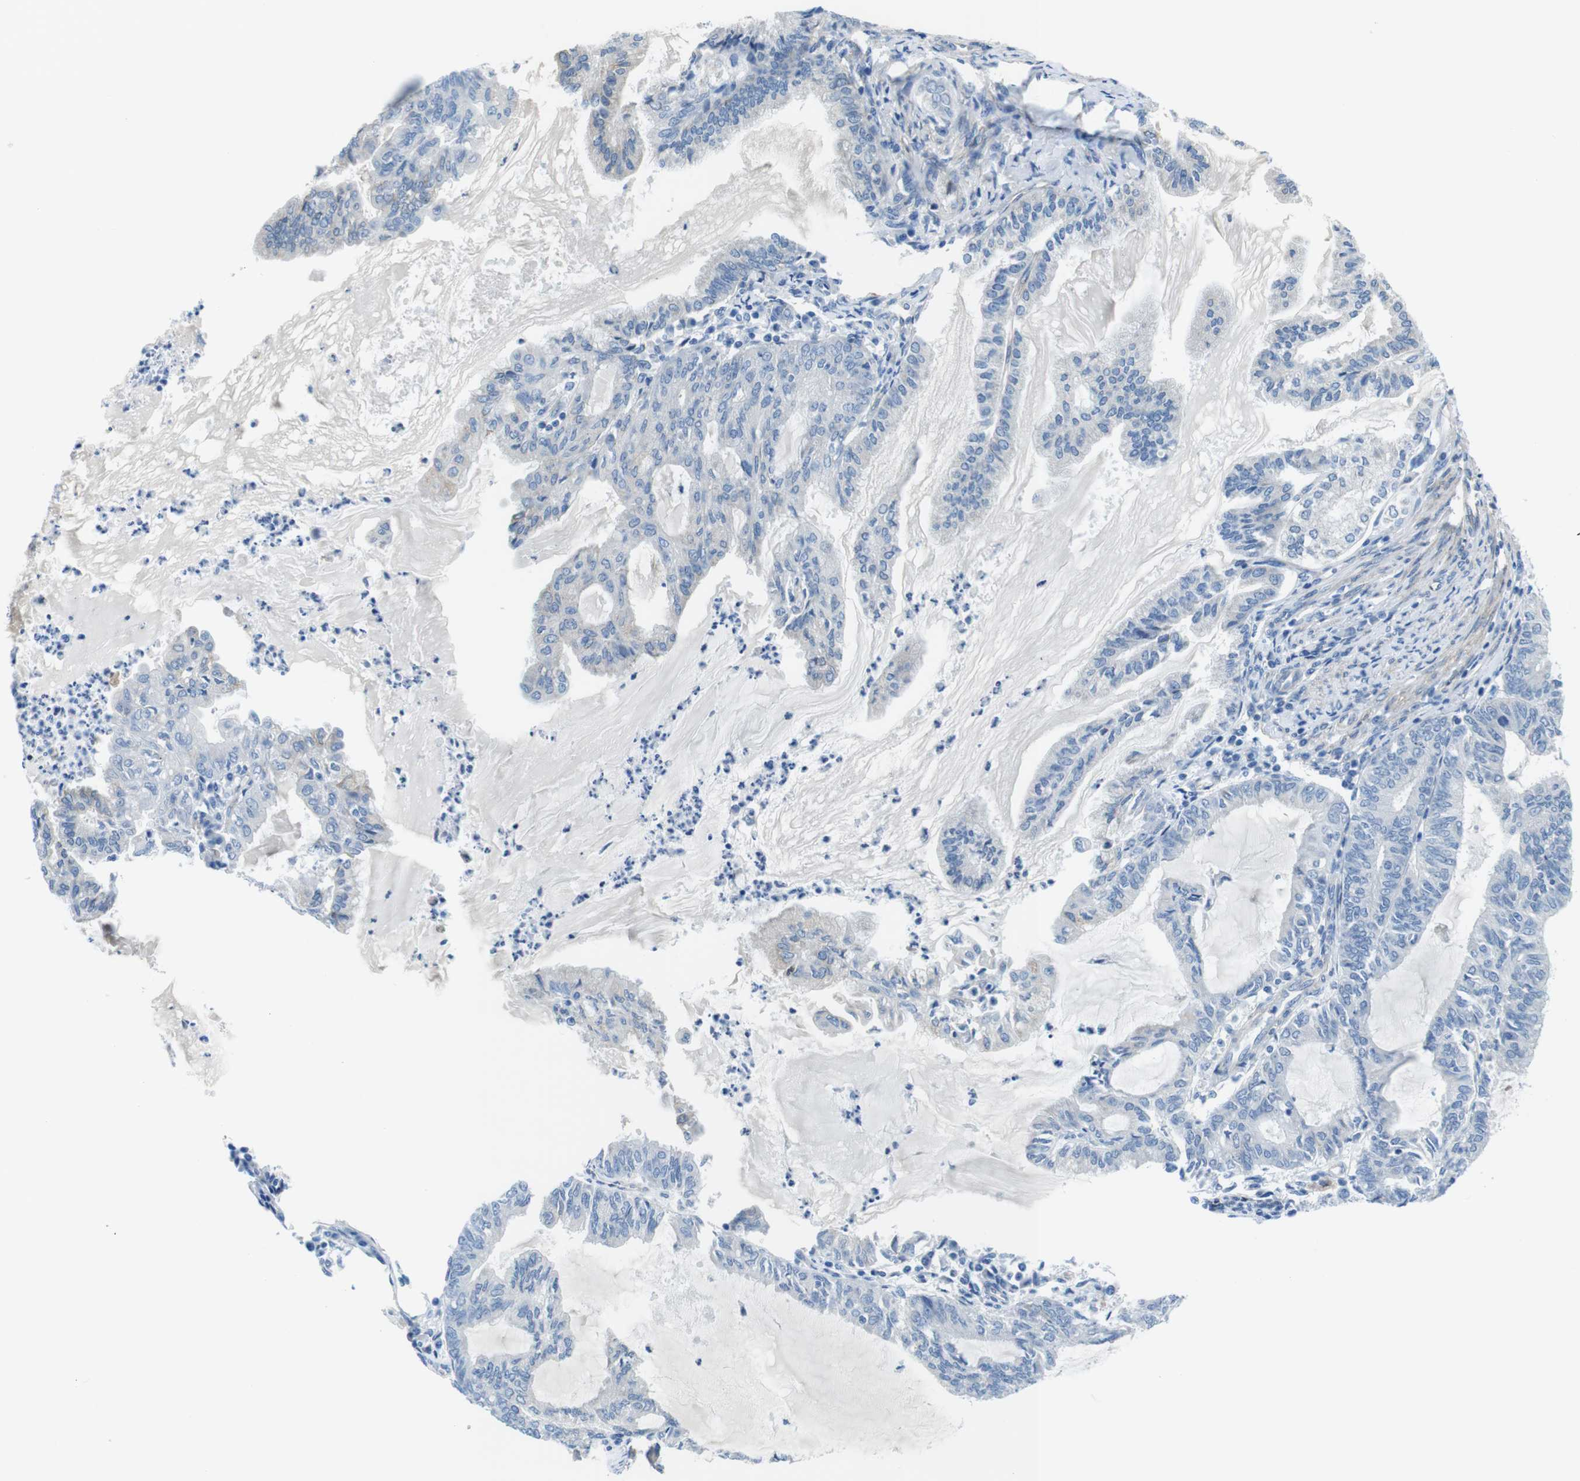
{"staining": {"intensity": "negative", "quantity": "none", "location": "none"}, "tissue": "endometrial cancer", "cell_type": "Tumor cells", "image_type": "cancer", "snomed": [{"axis": "morphology", "description": "Adenocarcinoma, NOS"}, {"axis": "topography", "description": "Endometrium"}], "caption": "Immunohistochemistry (IHC) image of human adenocarcinoma (endometrial) stained for a protein (brown), which exhibits no expression in tumor cells.", "gene": "CDH8", "patient": {"sex": "female", "age": 86}}